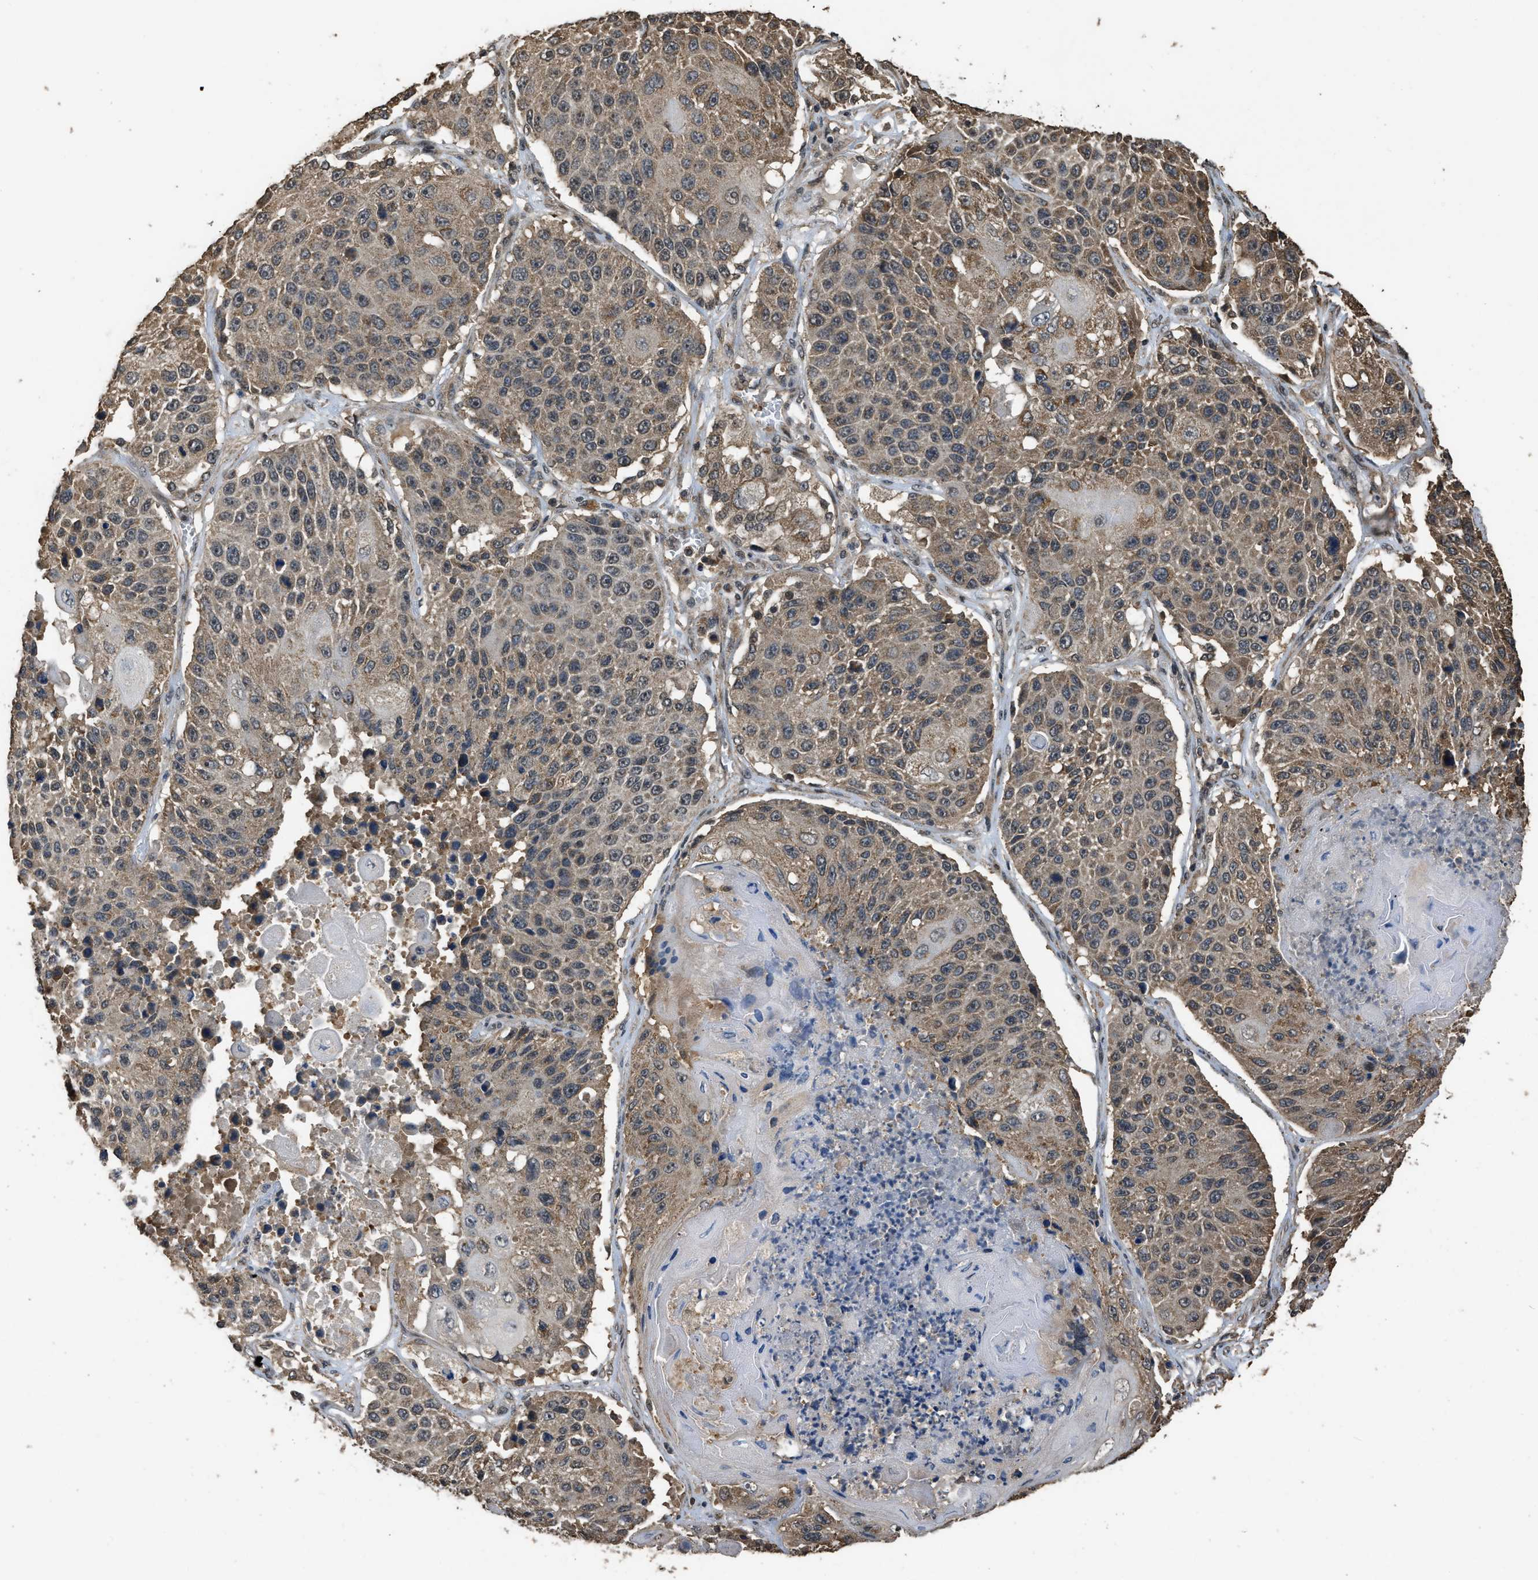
{"staining": {"intensity": "weak", "quantity": ">75%", "location": "cytoplasmic/membranous"}, "tissue": "lung cancer", "cell_type": "Tumor cells", "image_type": "cancer", "snomed": [{"axis": "morphology", "description": "Squamous cell carcinoma, NOS"}, {"axis": "topography", "description": "Lung"}], "caption": "Immunohistochemistry histopathology image of neoplastic tissue: human lung cancer stained using immunohistochemistry reveals low levels of weak protein expression localized specifically in the cytoplasmic/membranous of tumor cells, appearing as a cytoplasmic/membranous brown color.", "gene": "DENND6B", "patient": {"sex": "male", "age": 61}}